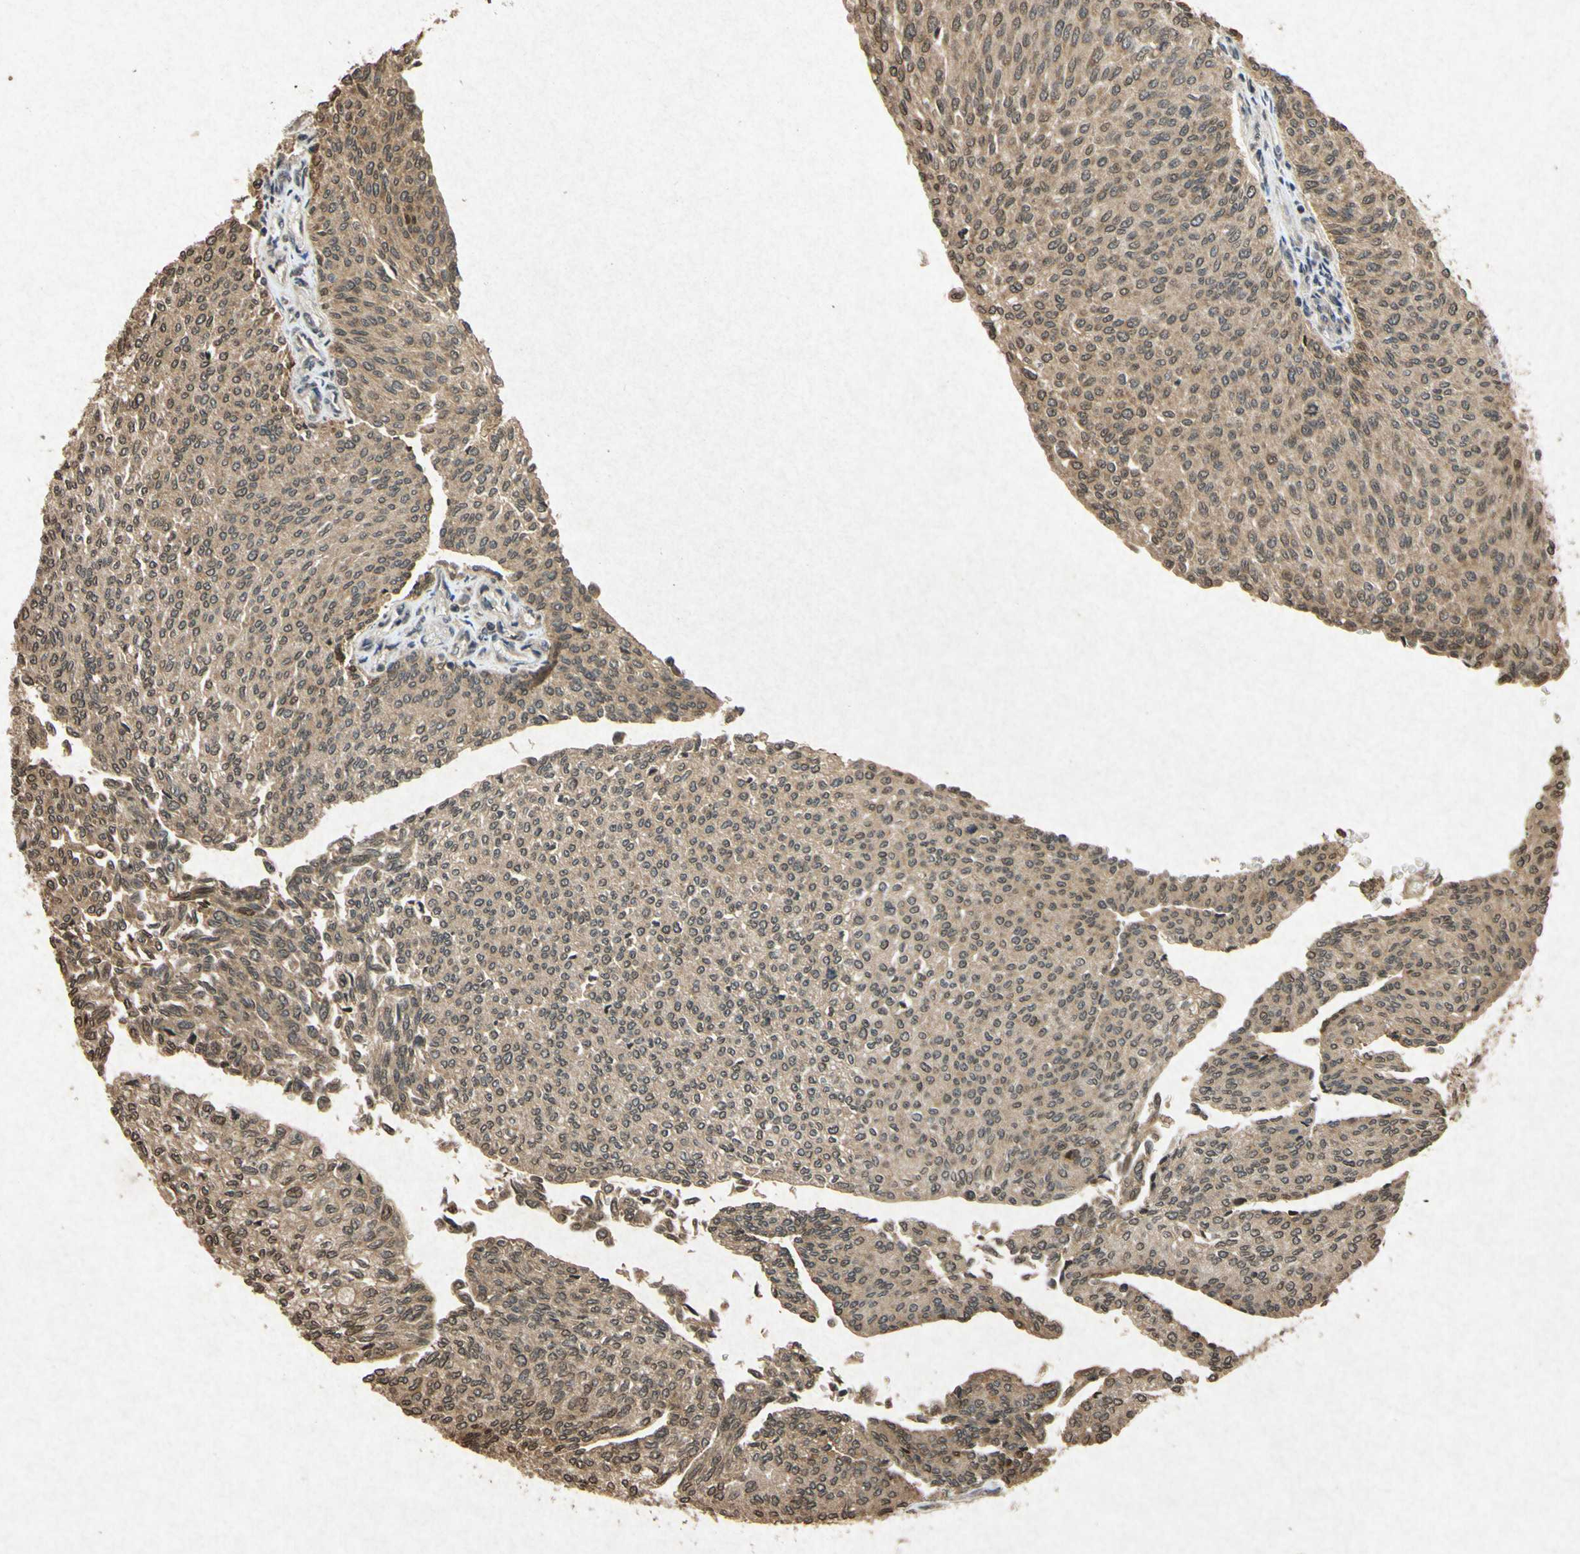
{"staining": {"intensity": "moderate", "quantity": ">75%", "location": "cytoplasmic/membranous,nuclear"}, "tissue": "urothelial cancer", "cell_type": "Tumor cells", "image_type": "cancer", "snomed": [{"axis": "morphology", "description": "Urothelial carcinoma, Low grade"}, {"axis": "topography", "description": "Urinary bladder"}], "caption": "High-magnification brightfield microscopy of low-grade urothelial carcinoma stained with DAB (brown) and counterstained with hematoxylin (blue). tumor cells exhibit moderate cytoplasmic/membranous and nuclear positivity is appreciated in approximately>75% of cells. (Brightfield microscopy of DAB IHC at high magnification).", "gene": "ATP6V1H", "patient": {"sex": "female", "age": 79}}